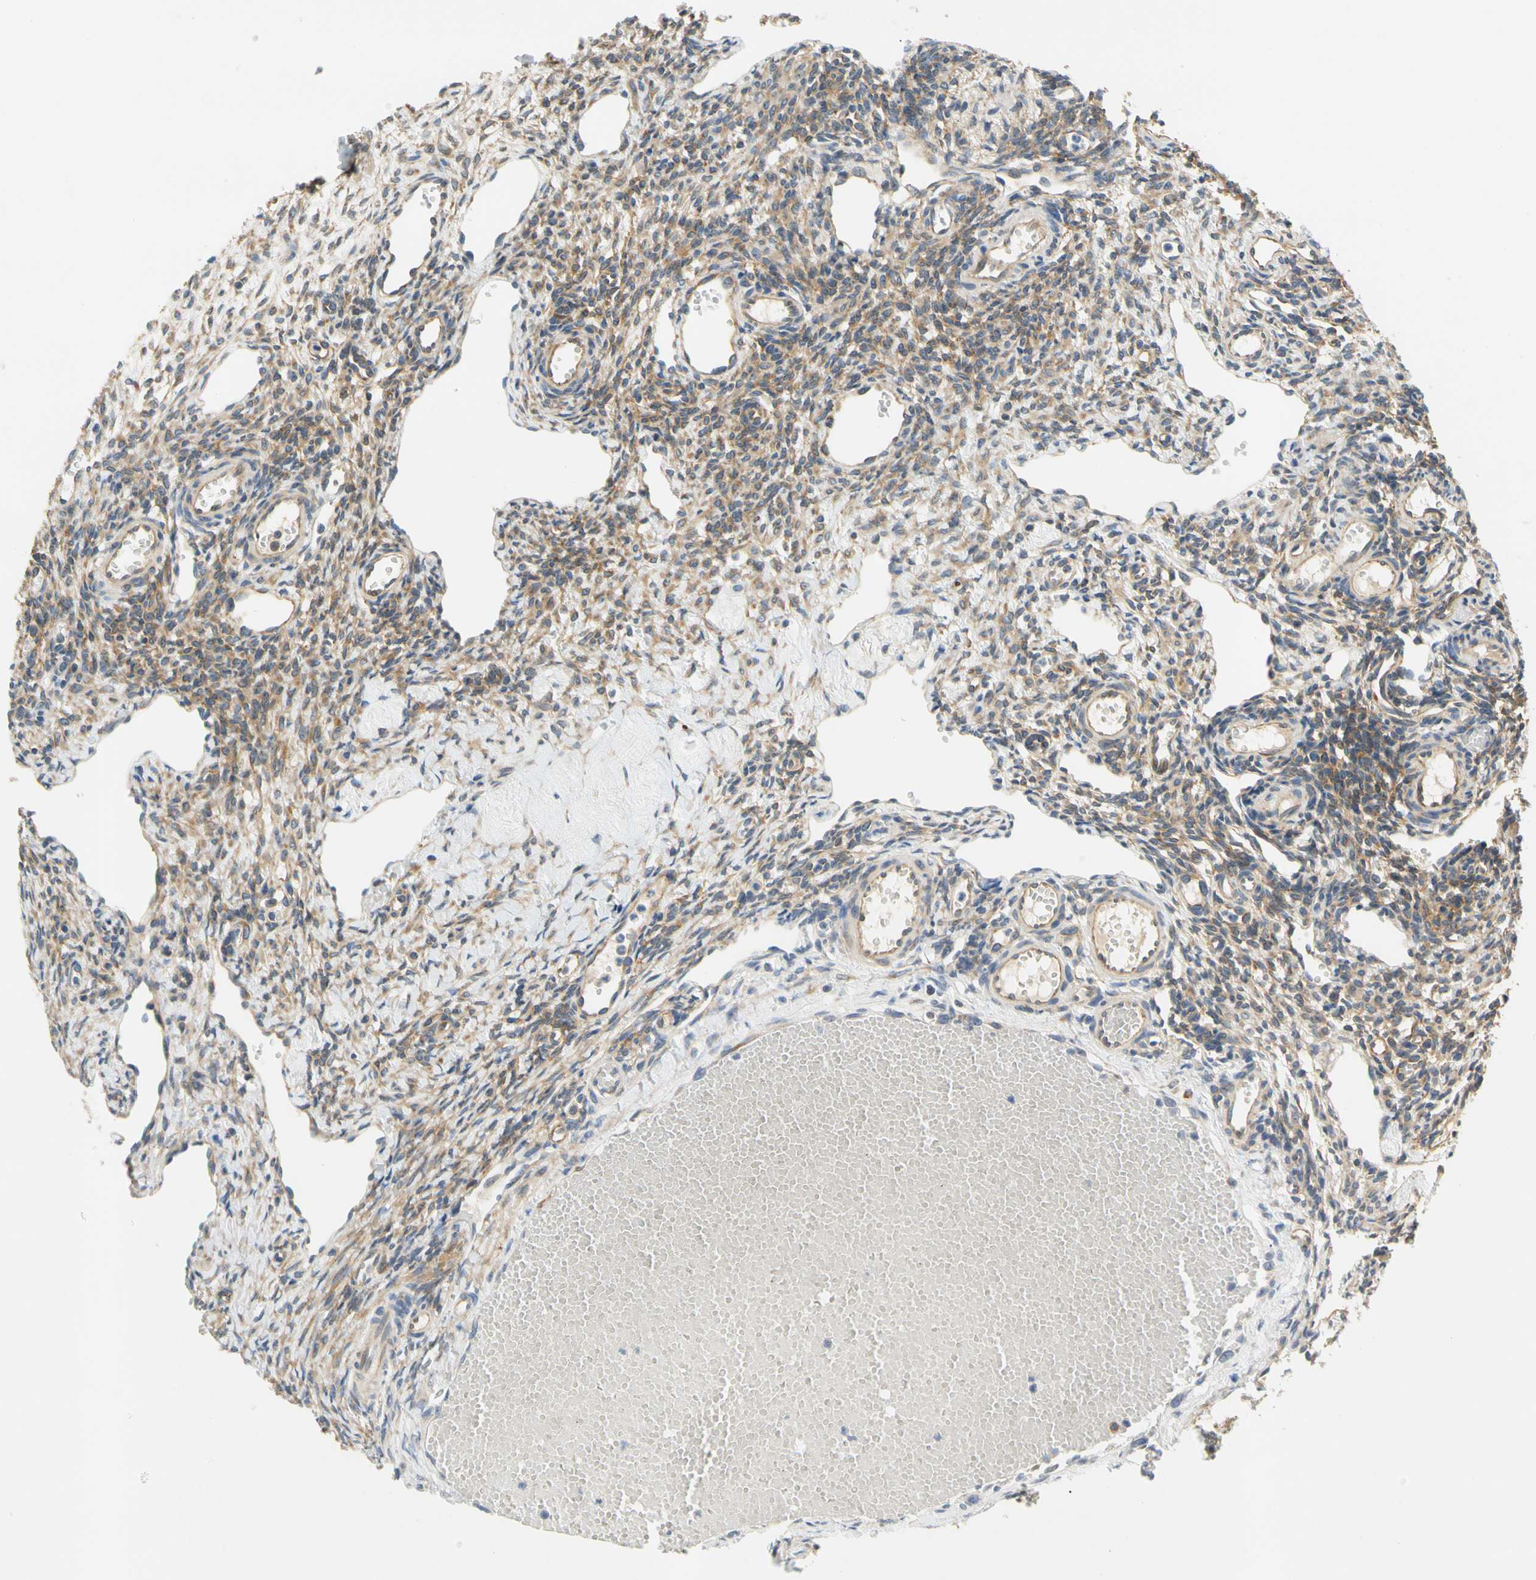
{"staining": {"intensity": "moderate", "quantity": ">75%", "location": "cytoplasmic/membranous"}, "tissue": "ovary", "cell_type": "Ovarian stroma cells", "image_type": "normal", "snomed": [{"axis": "morphology", "description": "Normal tissue, NOS"}, {"axis": "topography", "description": "Ovary"}], "caption": "High-magnification brightfield microscopy of benign ovary stained with DAB (brown) and counterstained with hematoxylin (blue). ovarian stroma cells exhibit moderate cytoplasmic/membranous positivity is seen in approximately>75% of cells. The protein of interest is shown in brown color, while the nuclei are stained blue.", "gene": "LRRC47", "patient": {"sex": "female", "age": 33}}